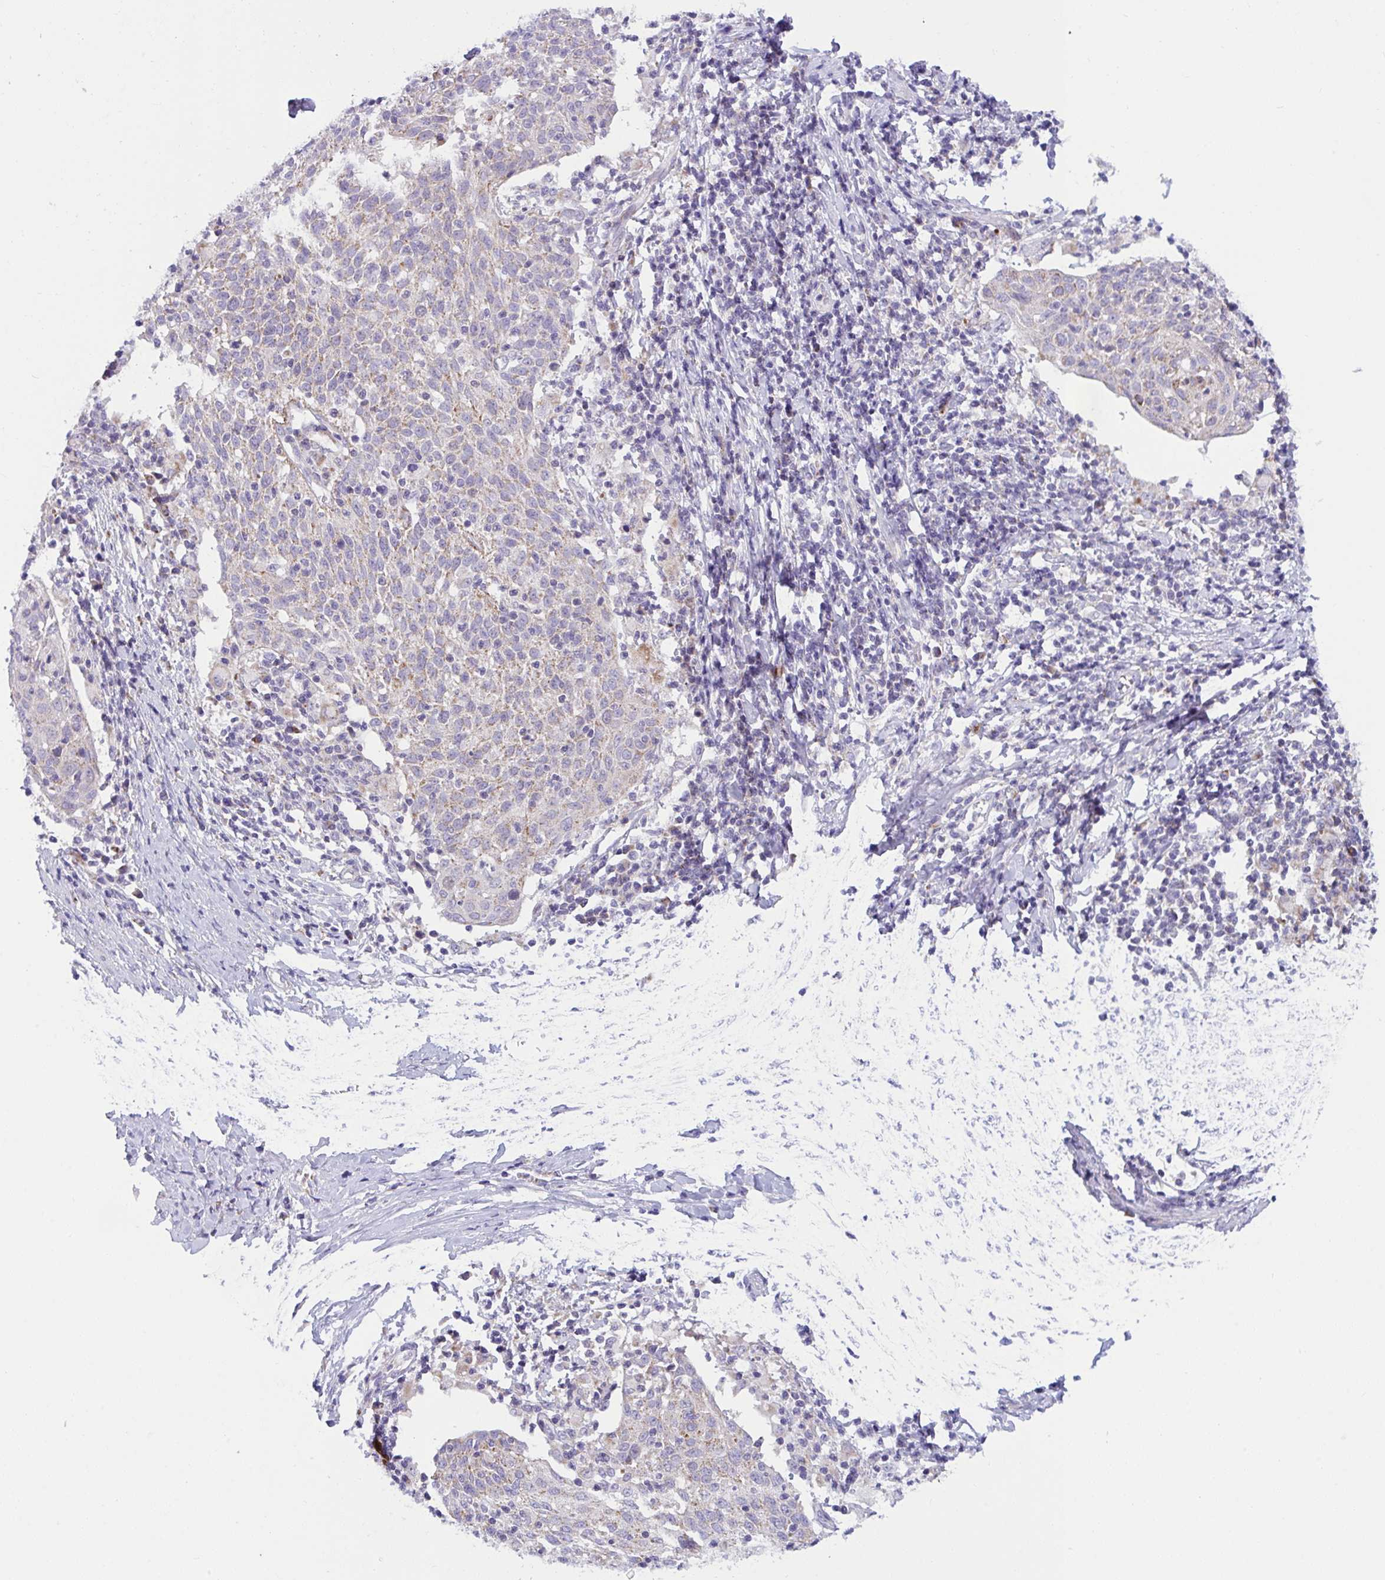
{"staining": {"intensity": "weak", "quantity": "<25%", "location": "cytoplasmic/membranous"}, "tissue": "cervical cancer", "cell_type": "Tumor cells", "image_type": "cancer", "snomed": [{"axis": "morphology", "description": "Squamous cell carcinoma, NOS"}, {"axis": "topography", "description": "Cervix"}], "caption": "IHC of human squamous cell carcinoma (cervical) exhibits no staining in tumor cells. (Brightfield microscopy of DAB (3,3'-diaminobenzidine) immunohistochemistry at high magnification).", "gene": "DTX3", "patient": {"sex": "female", "age": 52}}